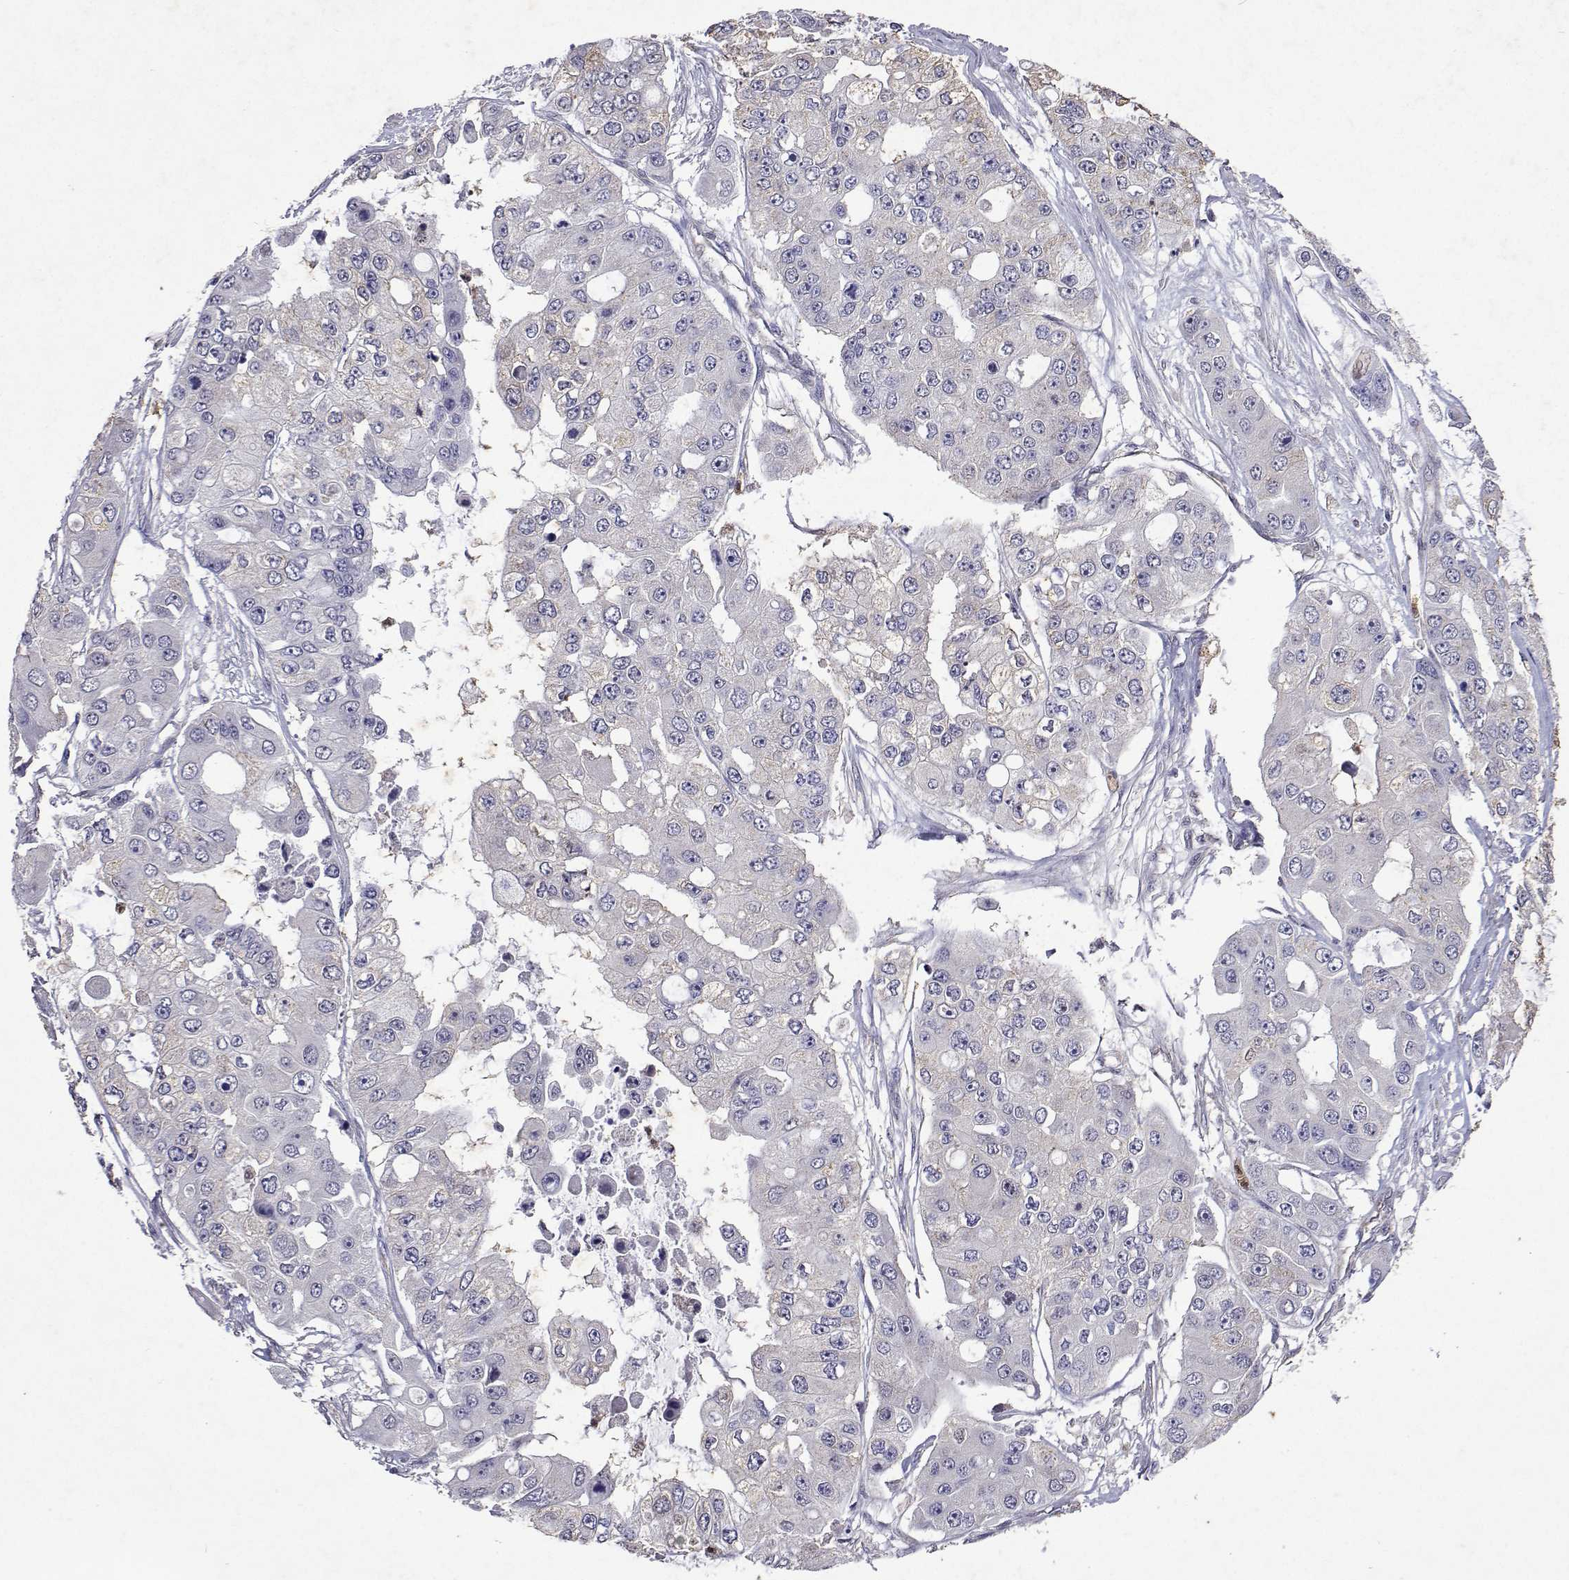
{"staining": {"intensity": "negative", "quantity": "none", "location": "none"}, "tissue": "ovarian cancer", "cell_type": "Tumor cells", "image_type": "cancer", "snomed": [{"axis": "morphology", "description": "Cystadenocarcinoma, serous, NOS"}, {"axis": "topography", "description": "Ovary"}], "caption": "Tumor cells are negative for brown protein staining in ovarian serous cystadenocarcinoma.", "gene": "APAF1", "patient": {"sex": "female", "age": 56}}